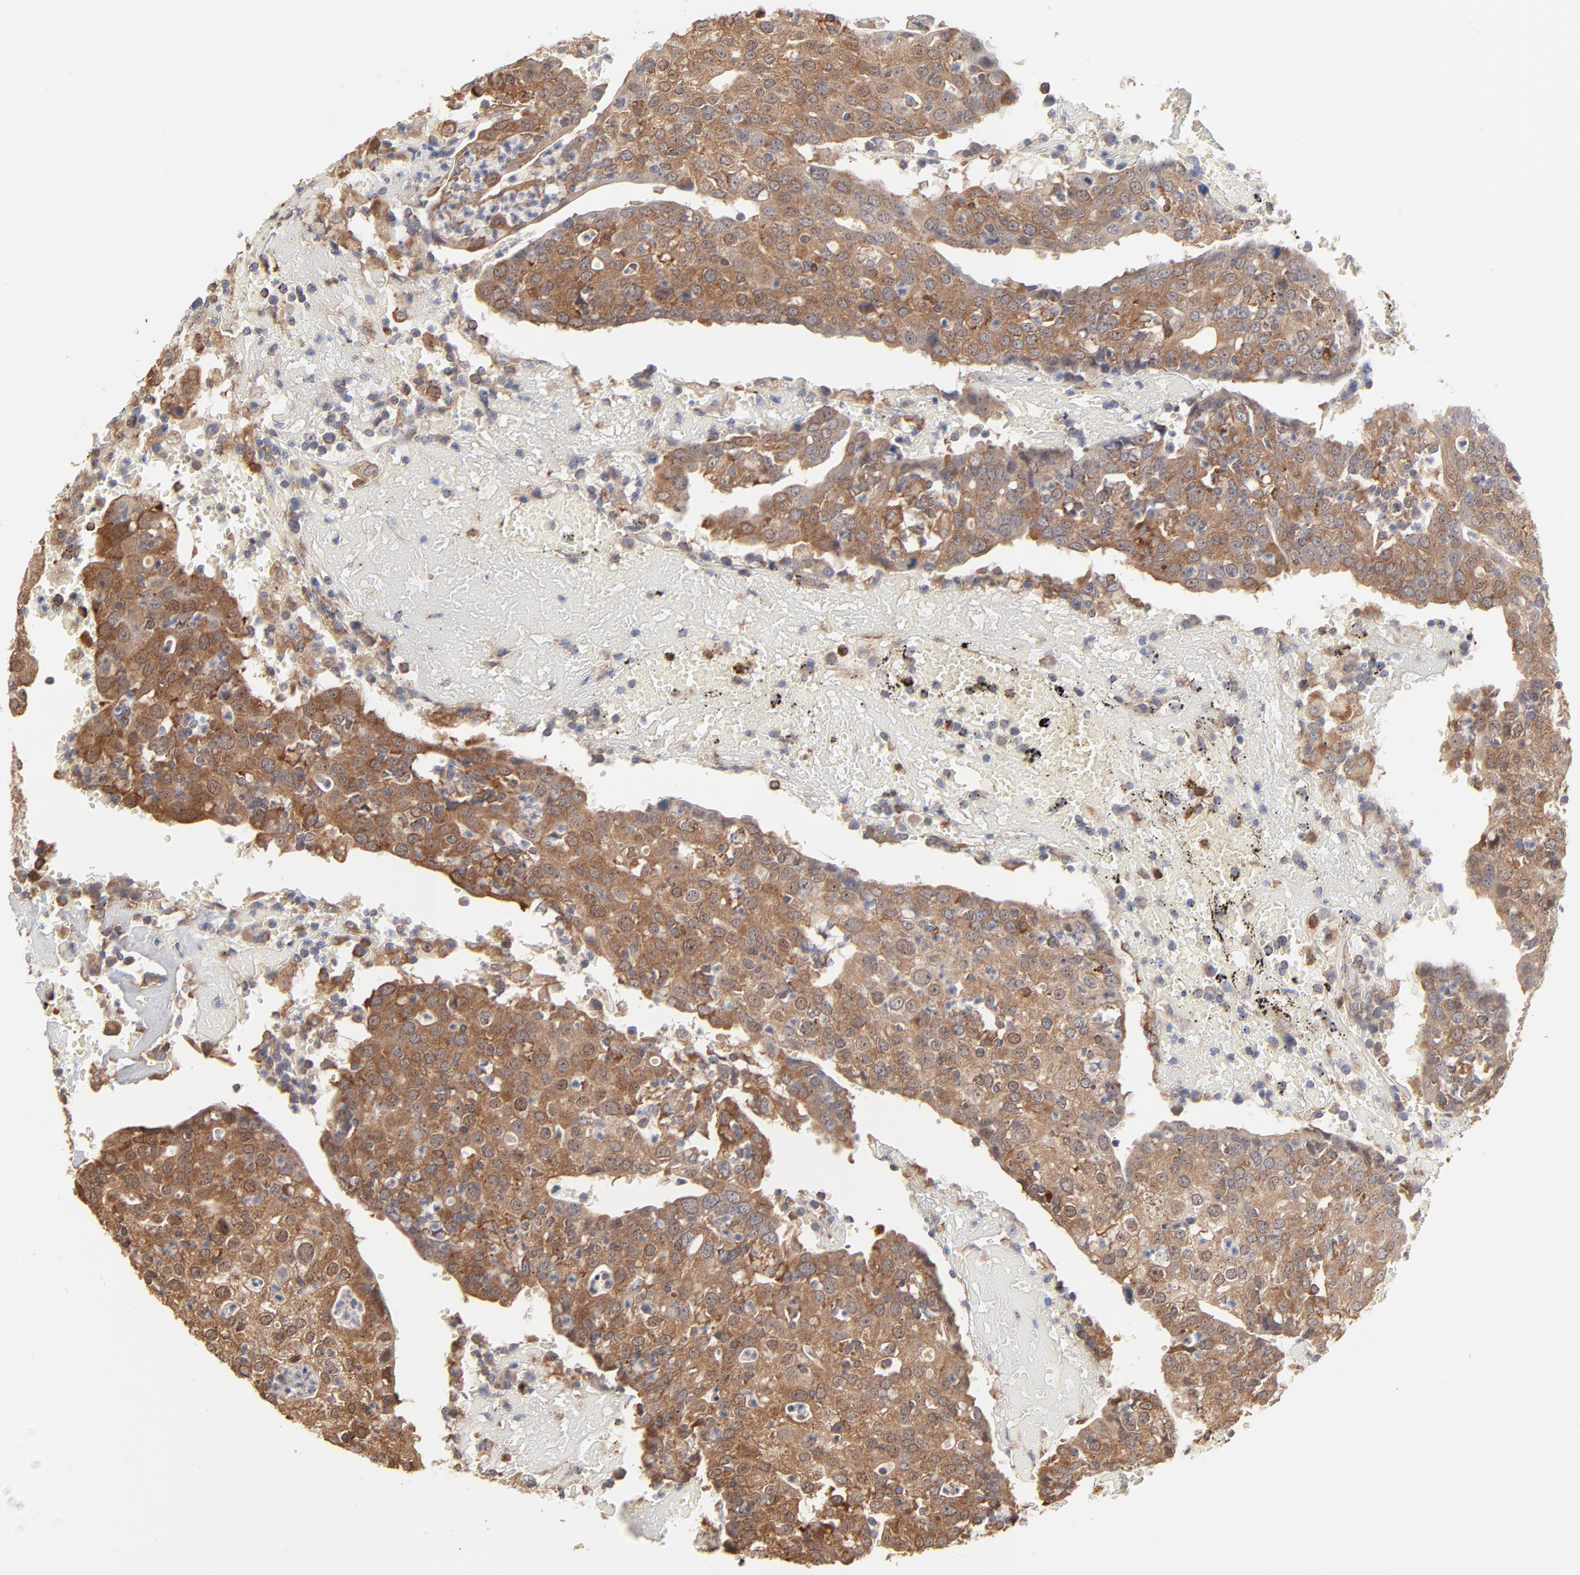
{"staining": {"intensity": "strong", "quantity": ">75%", "location": "cytoplasmic/membranous"}, "tissue": "head and neck cancer", "cell_type": "Tumor cells", "image_type": "cancer", "snomed": [{"axis": "morphology", "description": "Adenocarcinoma, NOS"}, {"axis": "topography", "description": "Salivary gland"}, {"axis": "topography", "description": "Head-Neck"}], "caption": "This micrograph displays IHC staining of head and neck cancer (adenocarcinoma), with high strong cytoplasmic/membranous expression in approximately >75% of tumor cells.", "gene": "RNF213", "patient": {"sex": "female", "age": 65}}